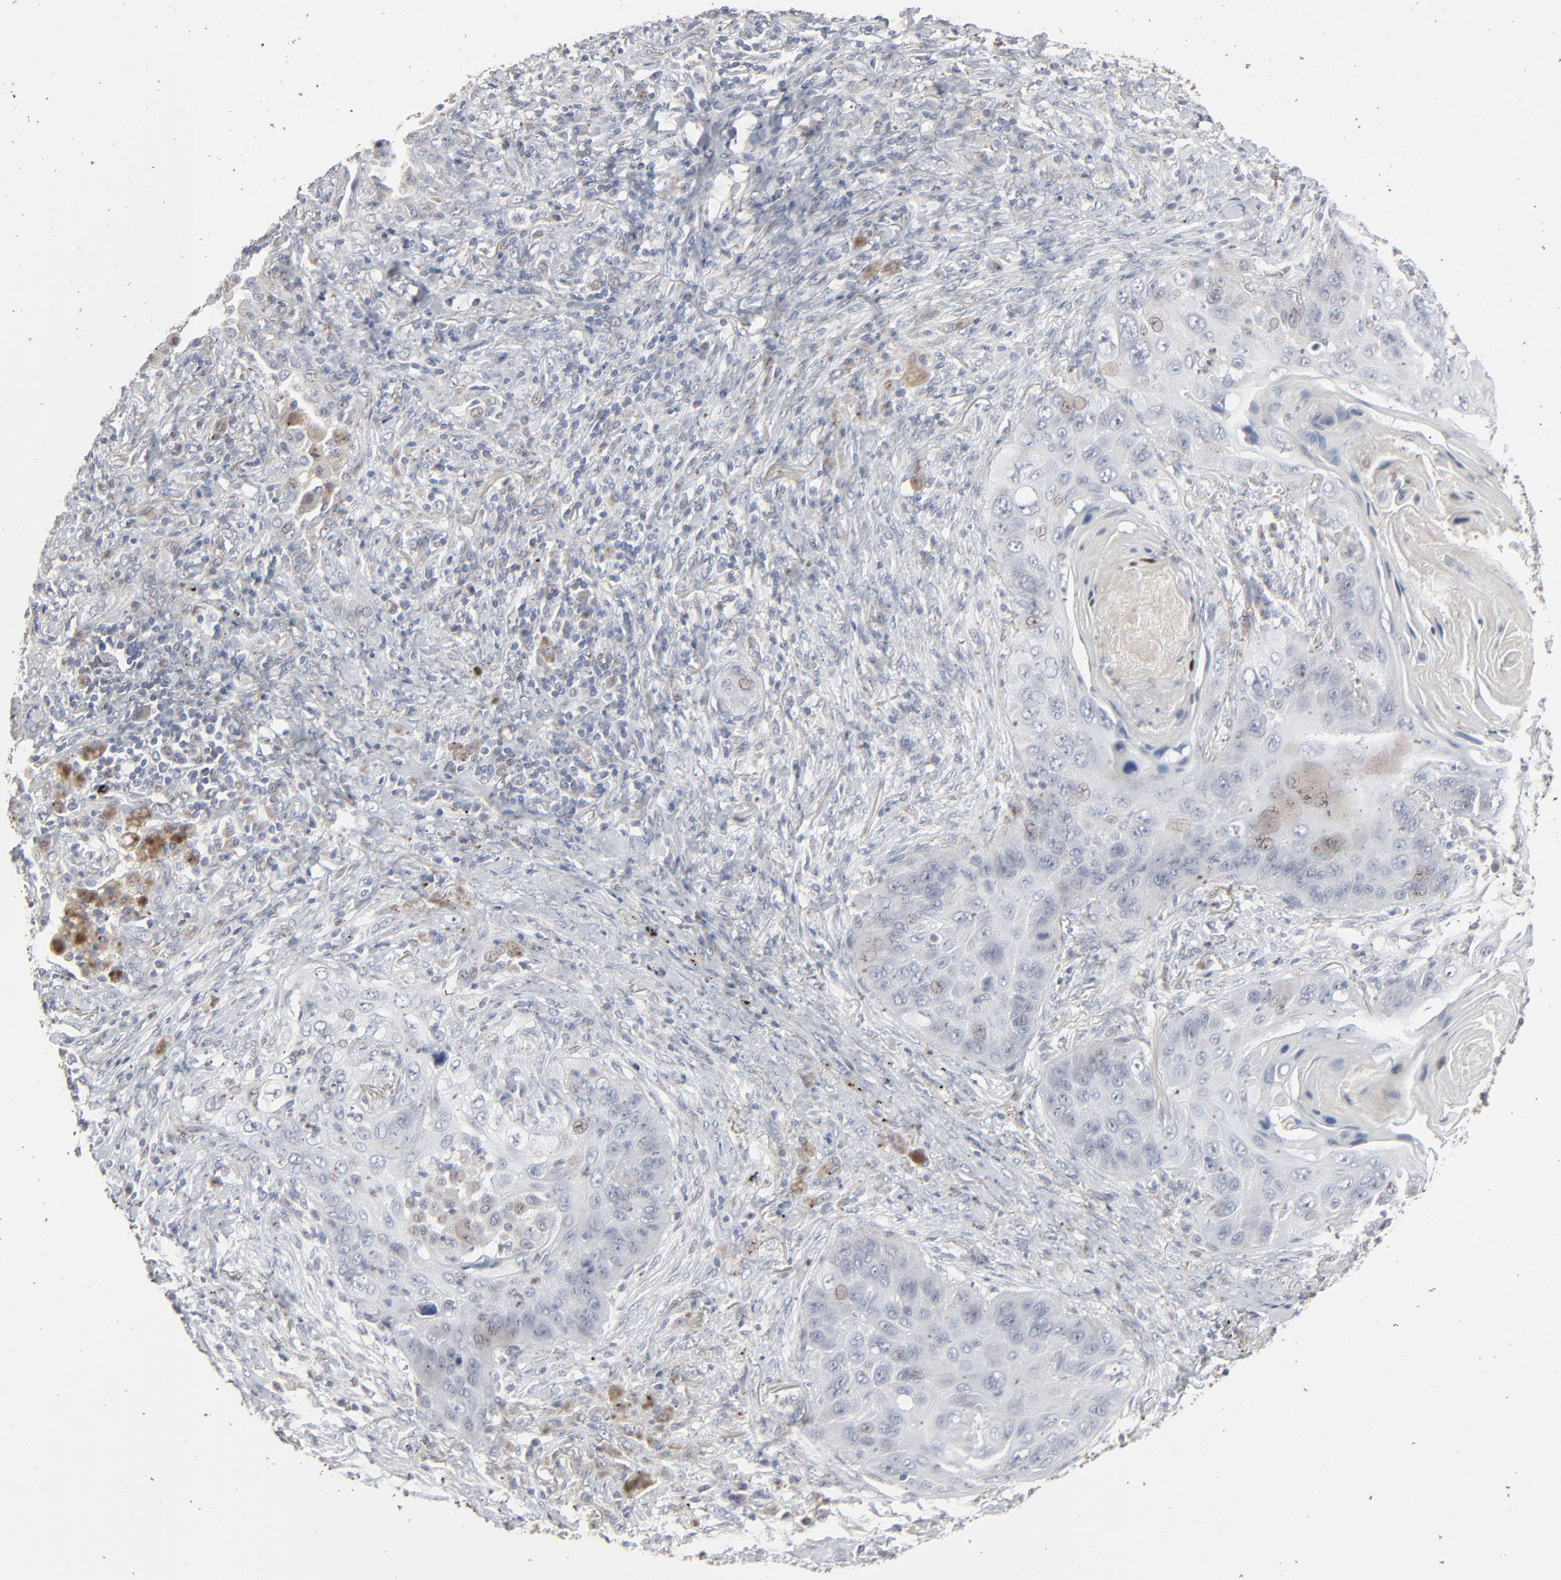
{"staining": {"intensity": "weak", "quantity": "<25%", "location": "cytoplasmic/membranous"}, "tissue": "lung cancer", "cell_type": "Tumor cells", "image_type": "cancer", "snomed": [{"axis": "morphology", "description": "Squamous cell carcinoma, NOS"}, {"axis": "topography", "description": "Lung"}], "caption": "High magnification brightfield microscopy of lung squamous cell carcinoma stained with DAB (3,3'-diaminobenzidine) (brown) and counterstained with hematoxylin (blue): tumor cells show no significant staining. (Stains: DAB immunohistochemistry (IHC) with hematoxylin counter stain, Microscopy: brightfield microscopy at high magnification).", "gene": "JAM3", "patient": {"sex": "female", "age": 67}}